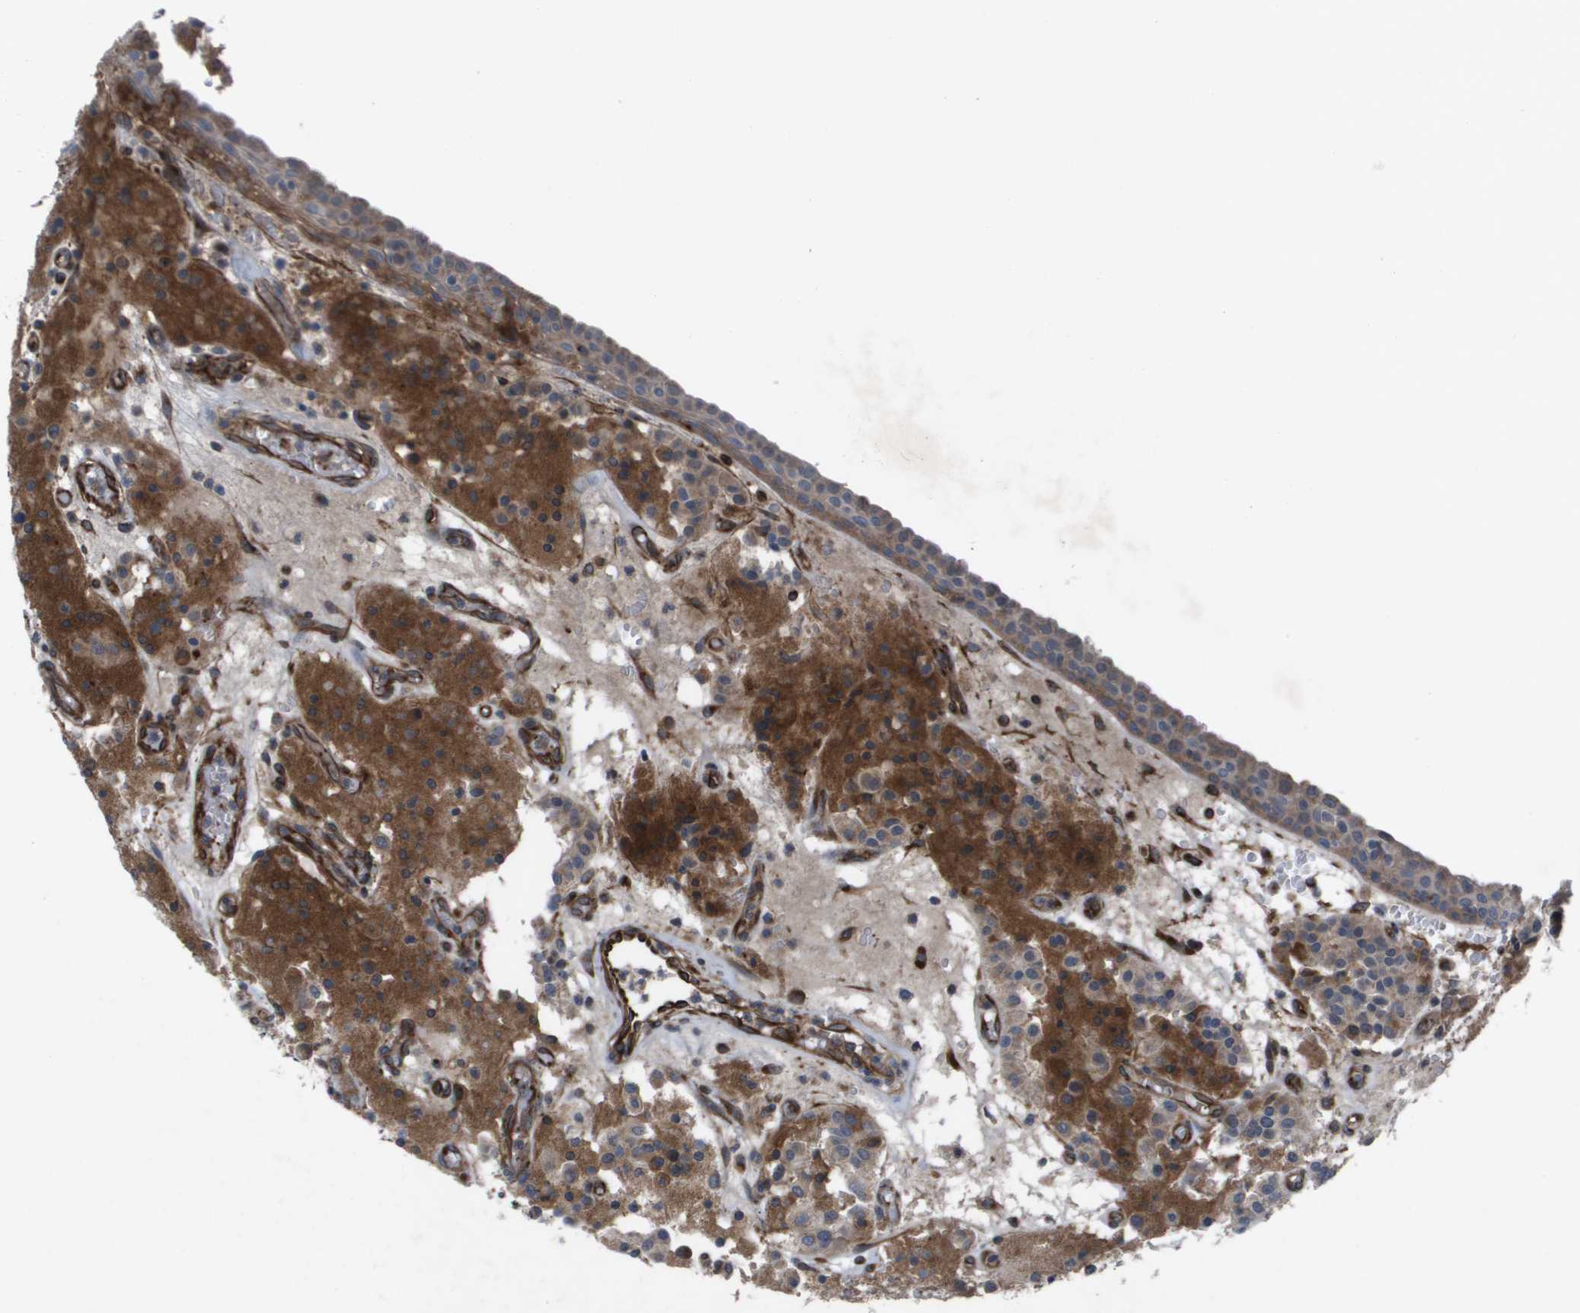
{"staining": {"intensity": "strong", "quantity": ">75%", "location": "cytoplasmic/membranous"}, "tissue": "carcinoid", "cell_type": "Tumor cells", "image_type": "cancer", "snomed": [{"axis": "morphology", "description": "Carcinoid, malignant, NOS"}, {"axis": "topography", "description": "Lung"}], "caption": "Human carcinoid stained with a protein marker displays strong staining in tumor cells.", "gene": "SLC6A9", "patient": {"sex": "male", "age": 30}}